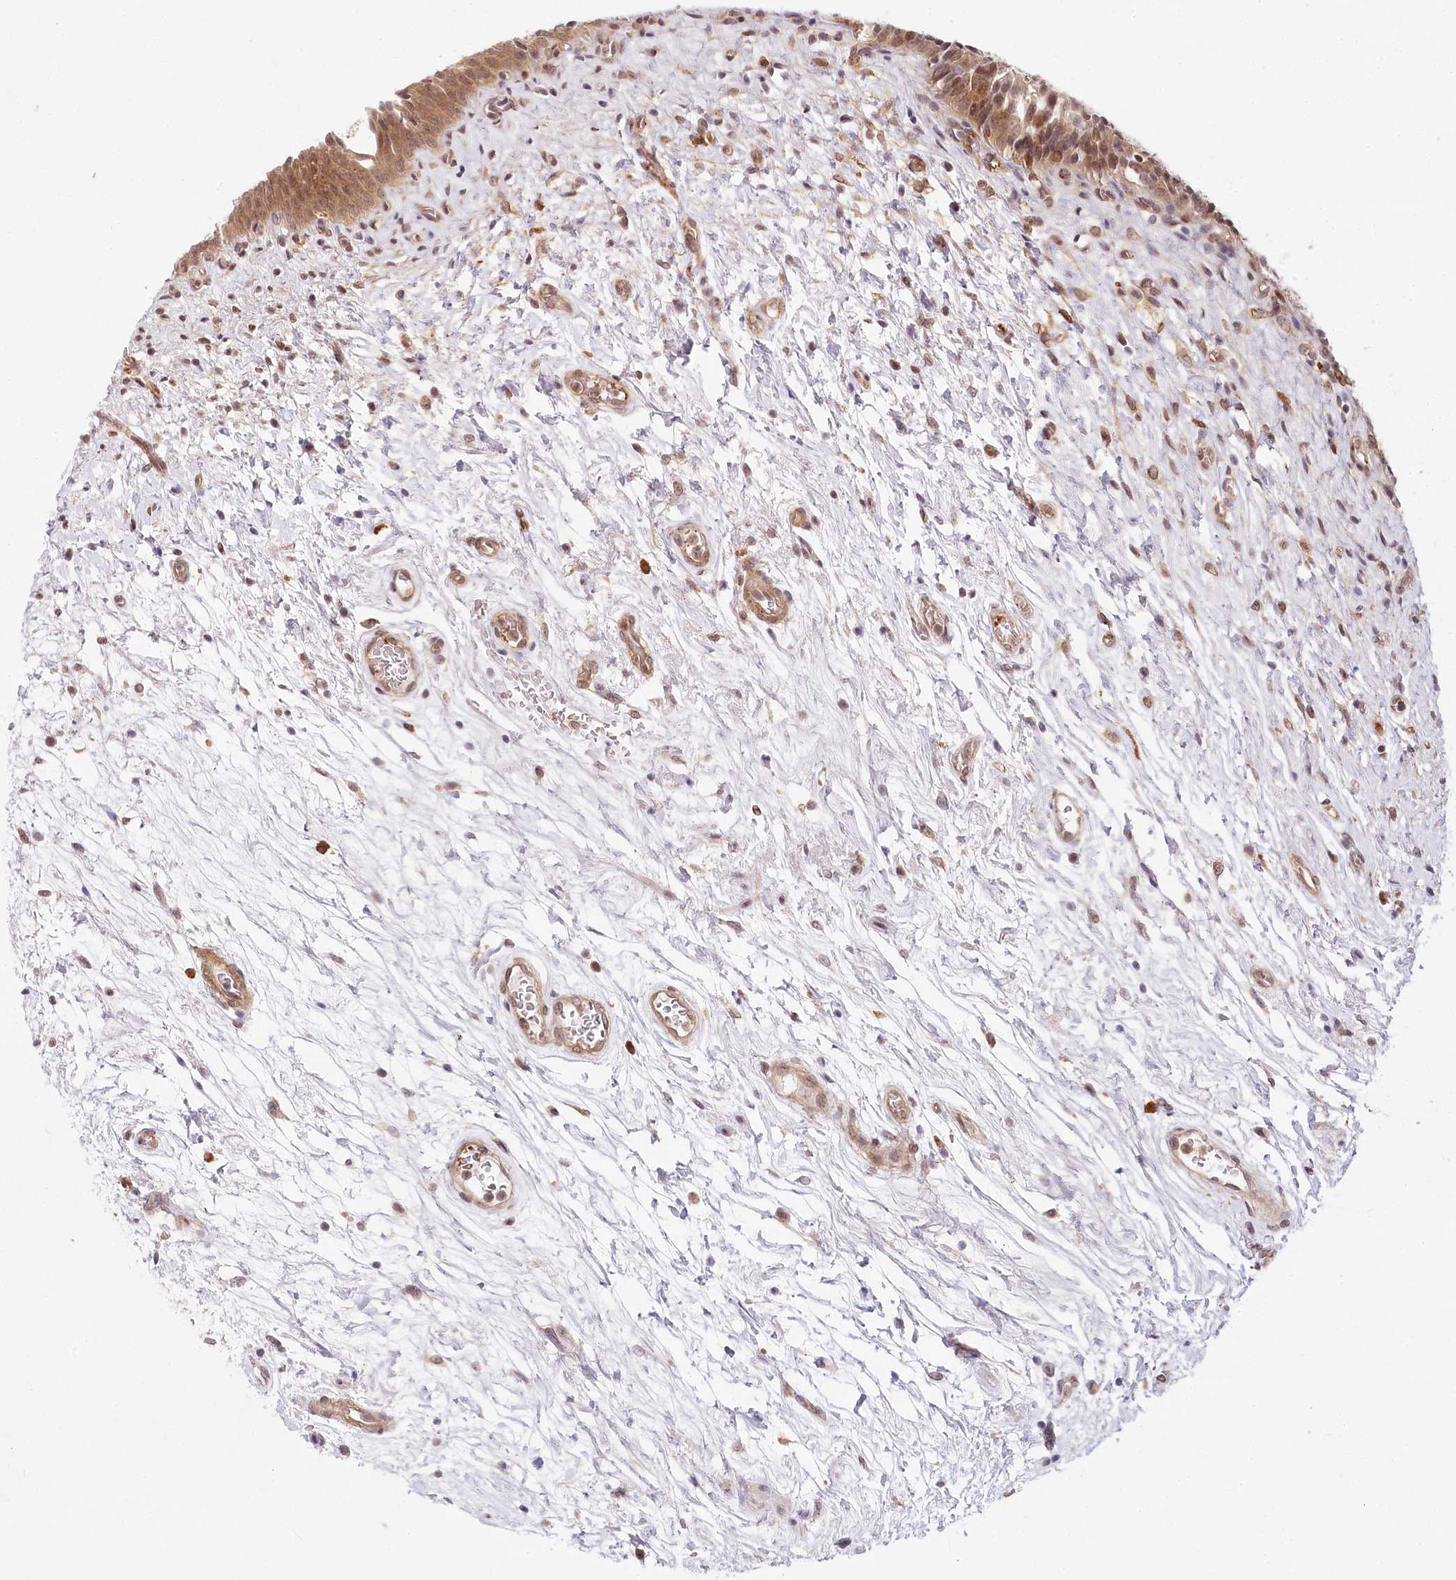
{"staining": {"intensity": "moderate", "quantity": ">75%", "location": "cytoplasmic/membranous,nuclear"}, "tissue": "urinary bladder", "cell_type": "Urothelial cells", "image_type": "normal", "snomed": [{"axis": "morphology", "description": "Normal tissue, NOS"}, {"axis": "topography", "description": "Urinary bladder"}], "caption": "This image shows immunohistochemistry (IHC) staining of unremarkable human urinary bladder, with medium moderate cytoplasmic/membranous,nuclear expression in about >75% of urothelial cells.", "gene": "TUBGCP2", "patient": {"sex": "male", "age": 83}}